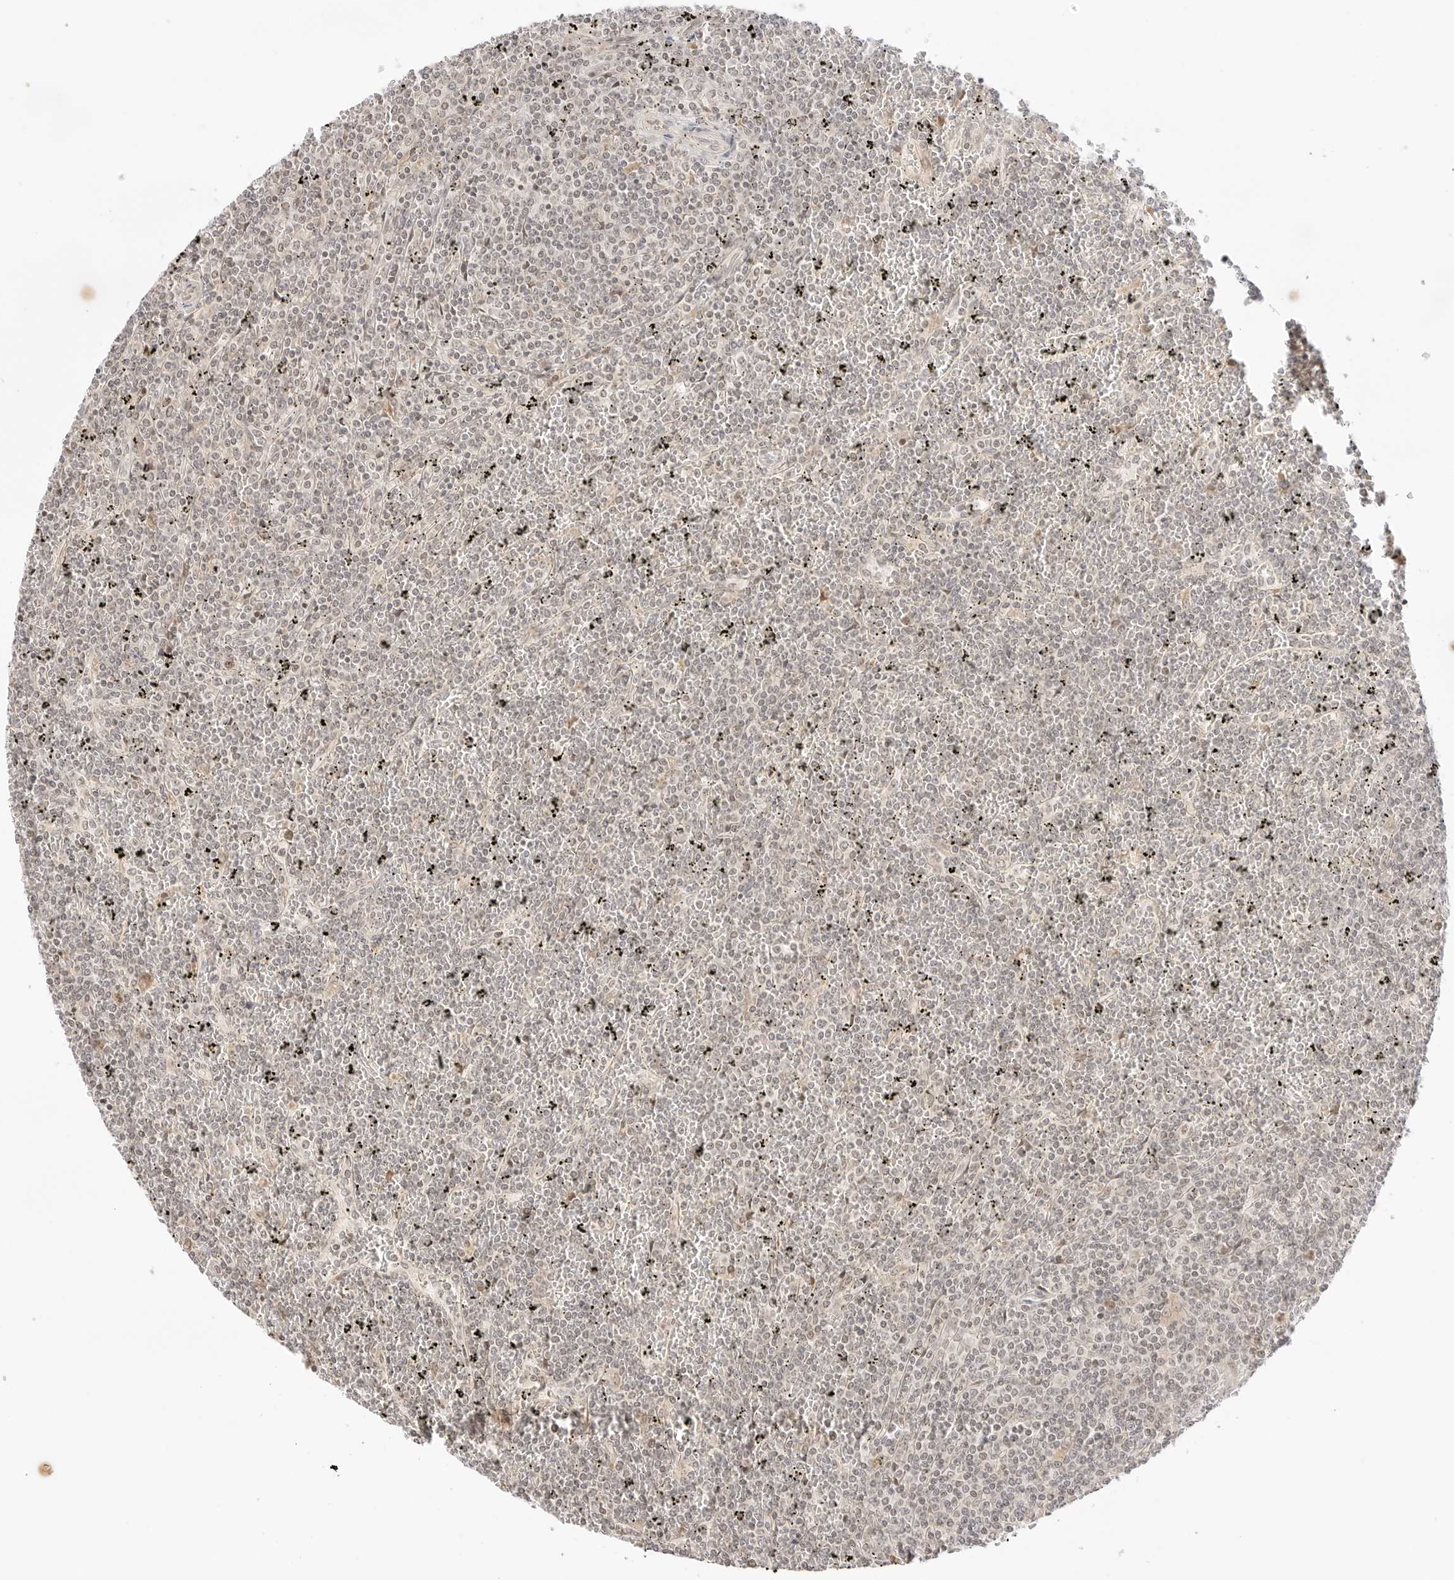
{"staining": {"intensity": "negative", "quantity": "none", "location": "none"}, "tissue": "lymphoma", "cell_type": "Tumor cells", "image_type": "cancer", "snomed": [{"axis": "morphology", "description": "Malignant lymphoma, non-Hodgkin's type, Low grade"}, {"axis": "topography", "description": "Spleen"}], "caption": "Immunohistochemical staining of lymphoma shows no significant positivity in tumor cells.", "gene": "RPS6KL1", "patient": {"sex": "female", "age": 19}}